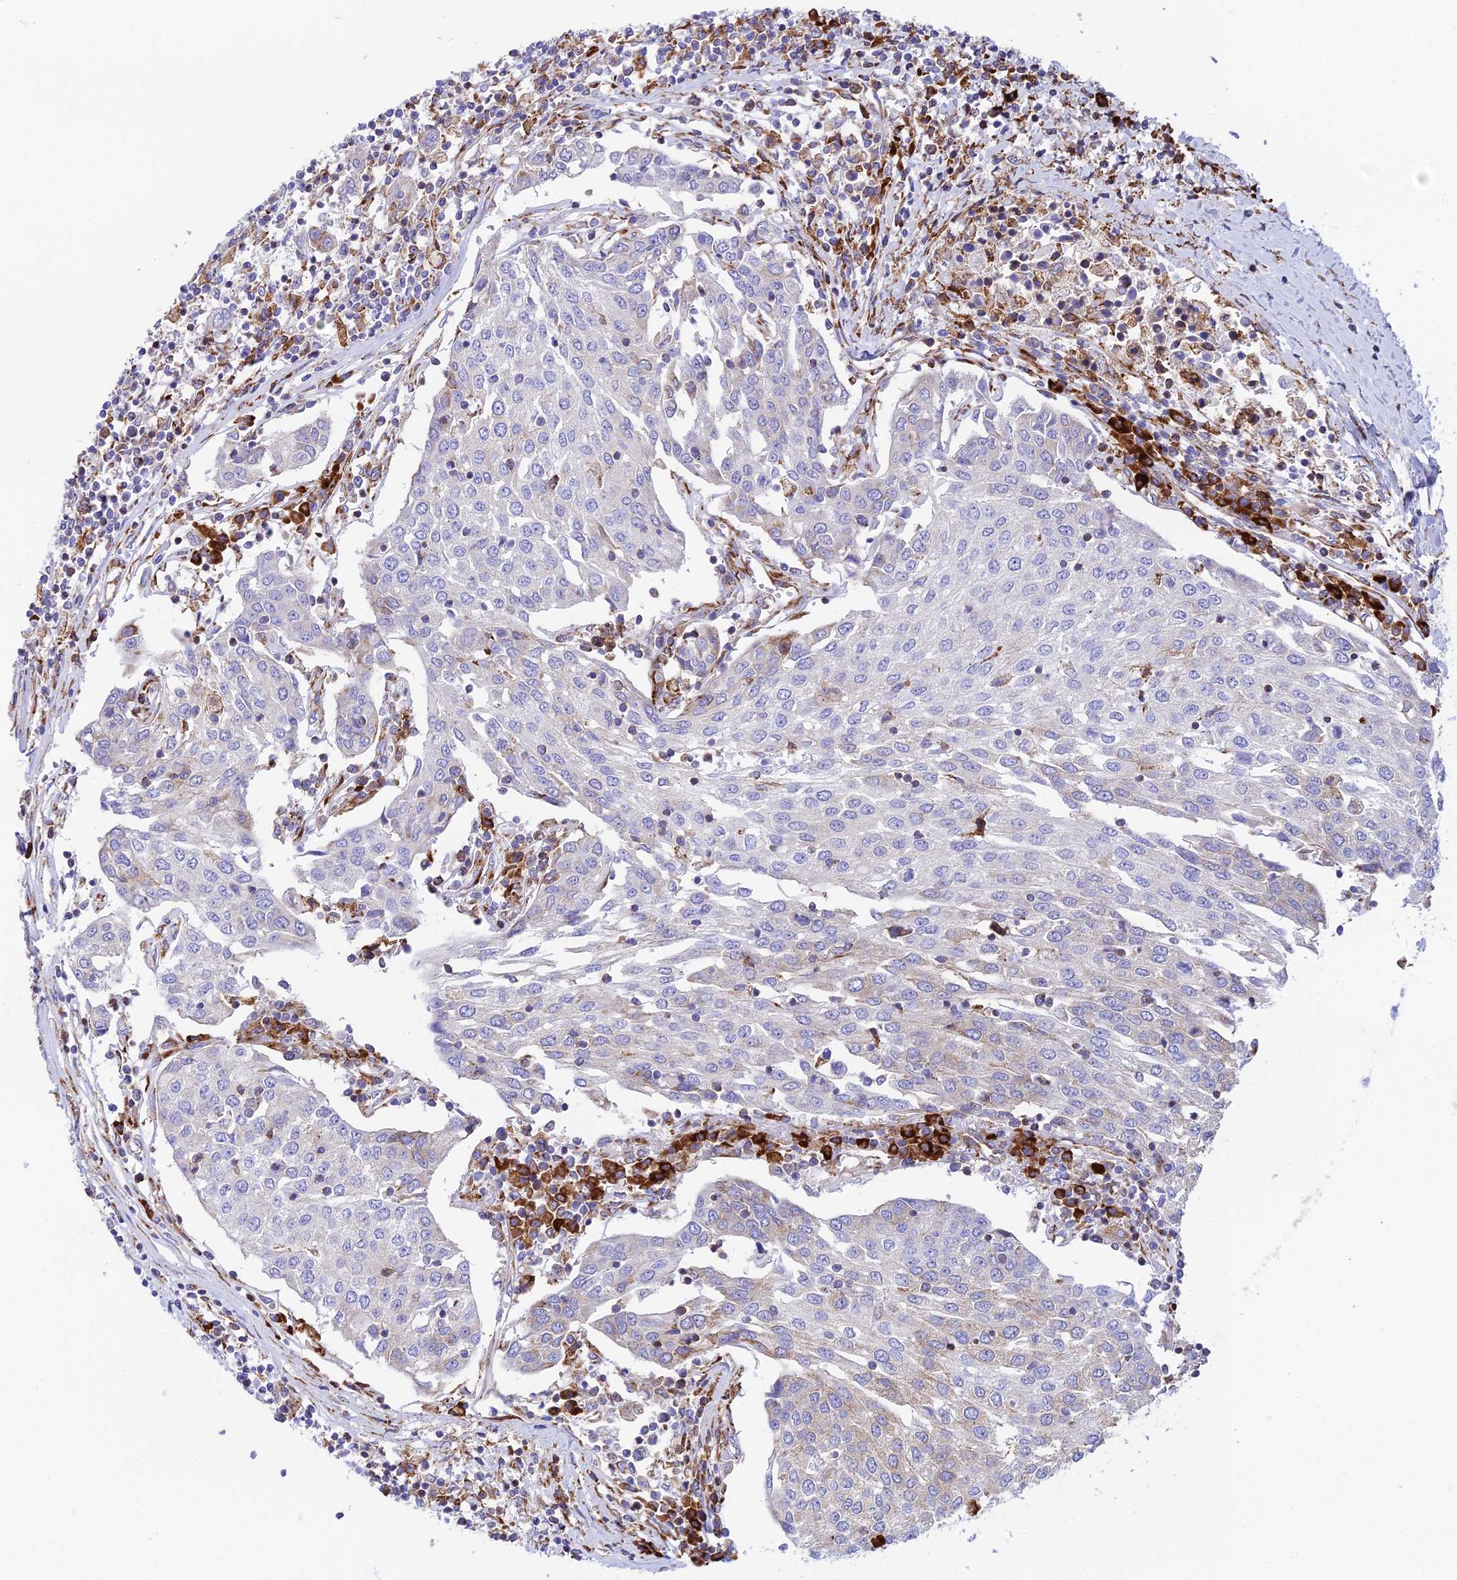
{"staining": {"intensity": "weak", "quantity": "<25%", "location": "cytoplasmic/membranous"}, "tissue": "urothelial cancer", "cell_type": "Tumor cells", "image_type": "cancer", "snomed": [{"axis": "morphology", "description": "Urothelial carcinoma, High grade"}, {"axis": "topography", "description": "Urinary bladder"}], "caption": "A high-resolution micrograph shows IHC staining of high-grade urothelial carcinoma, which displays no significant staining in tumor cells.", "gene": "TUBGCP6", "patient": {"sex": "female", "age": 85}}